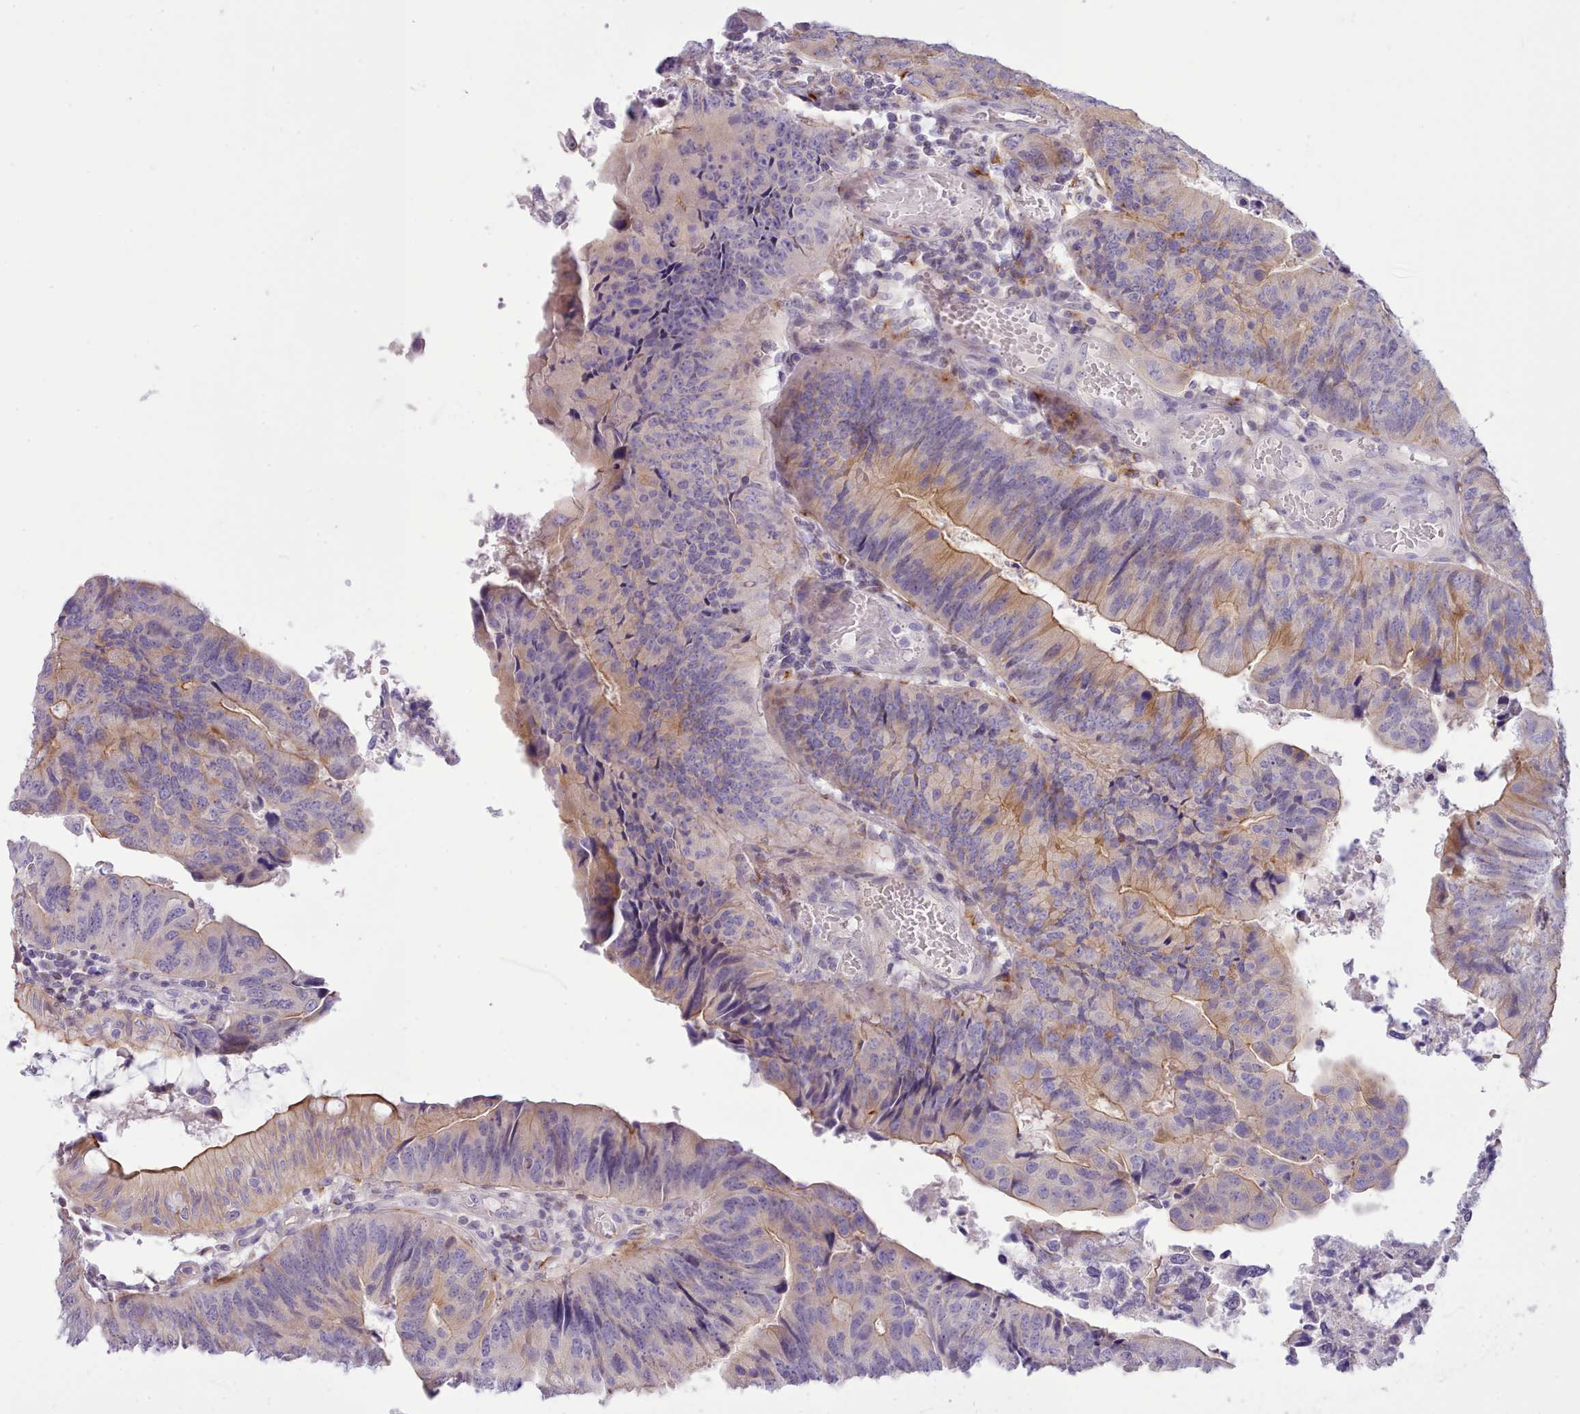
{"staining": {"intensity": "moderate", "quantity": "25%-75%", "location": "cytoplasmic/membranous"}, "tissue": "colorectal cancer", "cell_type": "Tumor cells", "image_type": "cancer", "snomed": [{"axis": "morphology", "description": "Adenocarcinoma, NOS"}, {"axis": "topography", "description": "Colon"}], "caption": "Protein expression analysis of human colorectal cancer reveals moderate cytoplasmic/membranous expression in about 25%-75% of tumor cells.", "gene": "CYP2A13", "patient": {"sex": "female", "age": 67}}